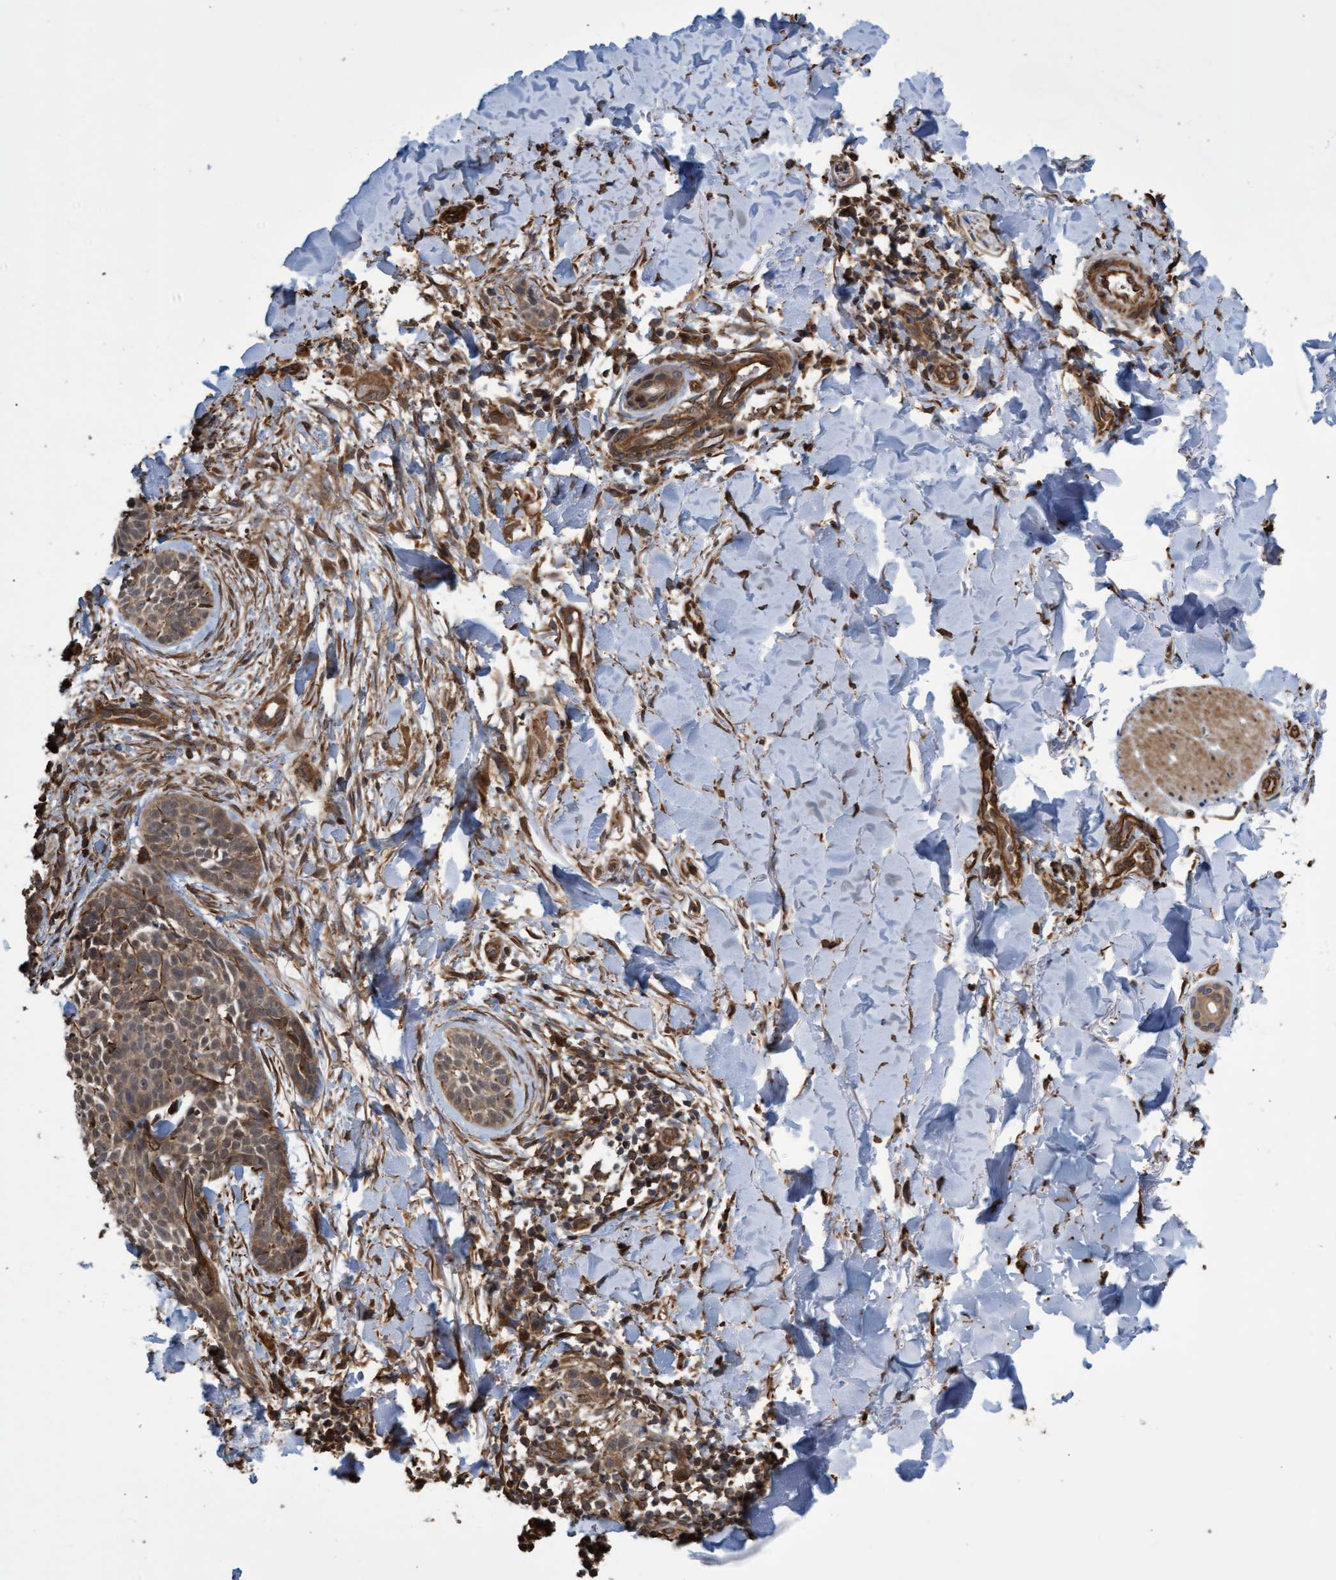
{"staining": {"intensity": "weak", "quantity": ">75%", "location": "cytoplasmic/membranous"}, "tissue": "skin cancer", "cell_type": "Tumor cells", "image_type": "cancer", "snomed": [{"axis": "morphology", "description": "Normal tissue, NOS"}, {"axis": "morphology", "description": "Basal cell carcinoma"}, {"axis": "topography", "description": "Skin"}], "caption": "The micrograph exhibits immunohistochemical staining of basal cell carcinoma (skin). There is weak cytoplasmic/membranous expression is identified in about >75% of tumor cells.", "gene": "TNFRSF10B", "patient": {"sex": "male", "age": 67}}